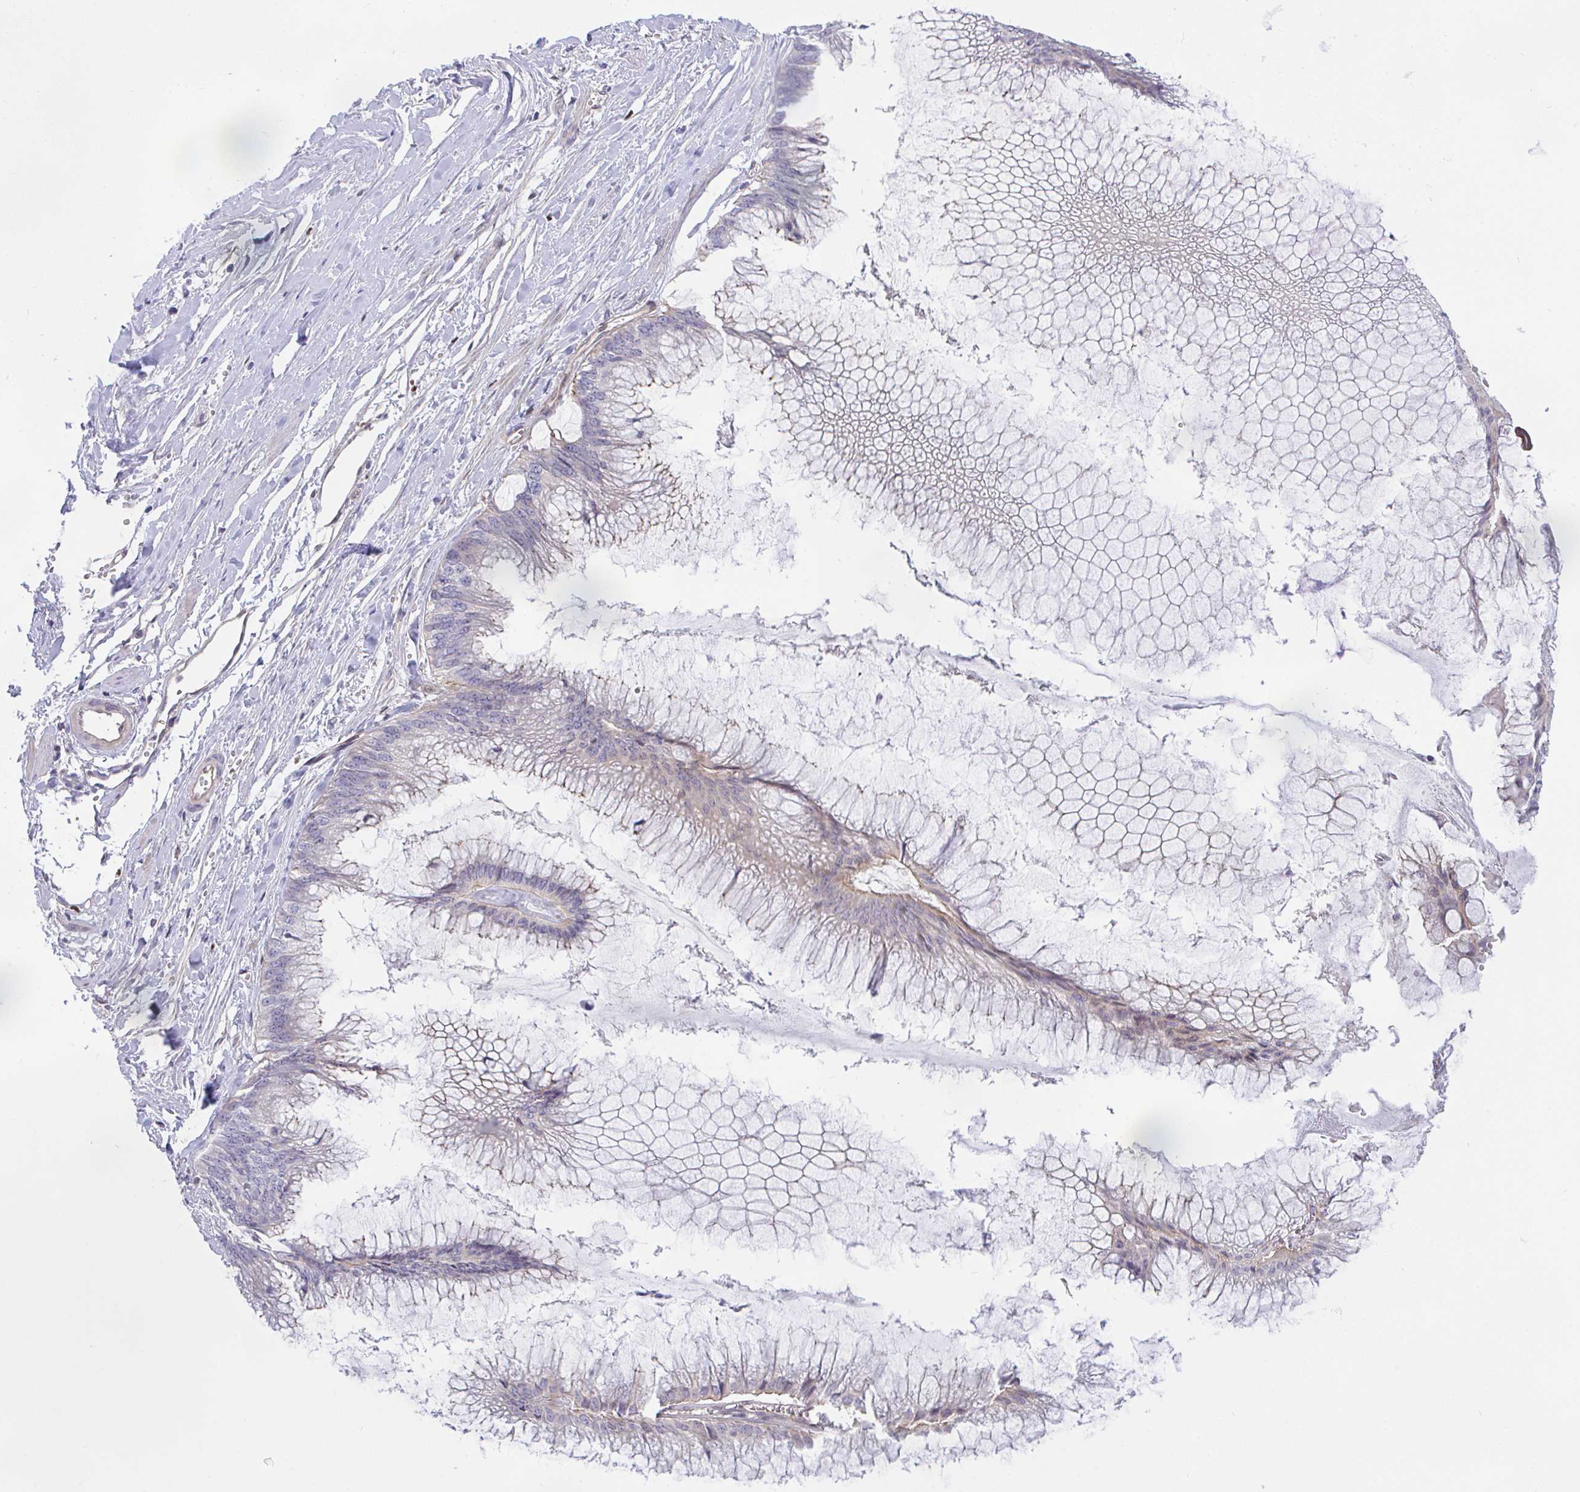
{"staining": {"intensity": "weak", "quantity": "<25%", "location": "cytoplasmic/membranous"}, "tissue": "ovarian cancer", "cell_type": "Tumor cells", "image_type": "cancer", "snomed": [{"axis": "morphology", "description": "Cystadenocarcinoma, mucinous, NOS"}, {"axis": "topography", "description": "Ovary"}], "caption": "Tumor cells are negative for protein expression in human ovarian cancer. Nuclei are stained in blue.", "gene": "ZBED3", "patient": {"sex": "female", "age": 44}}